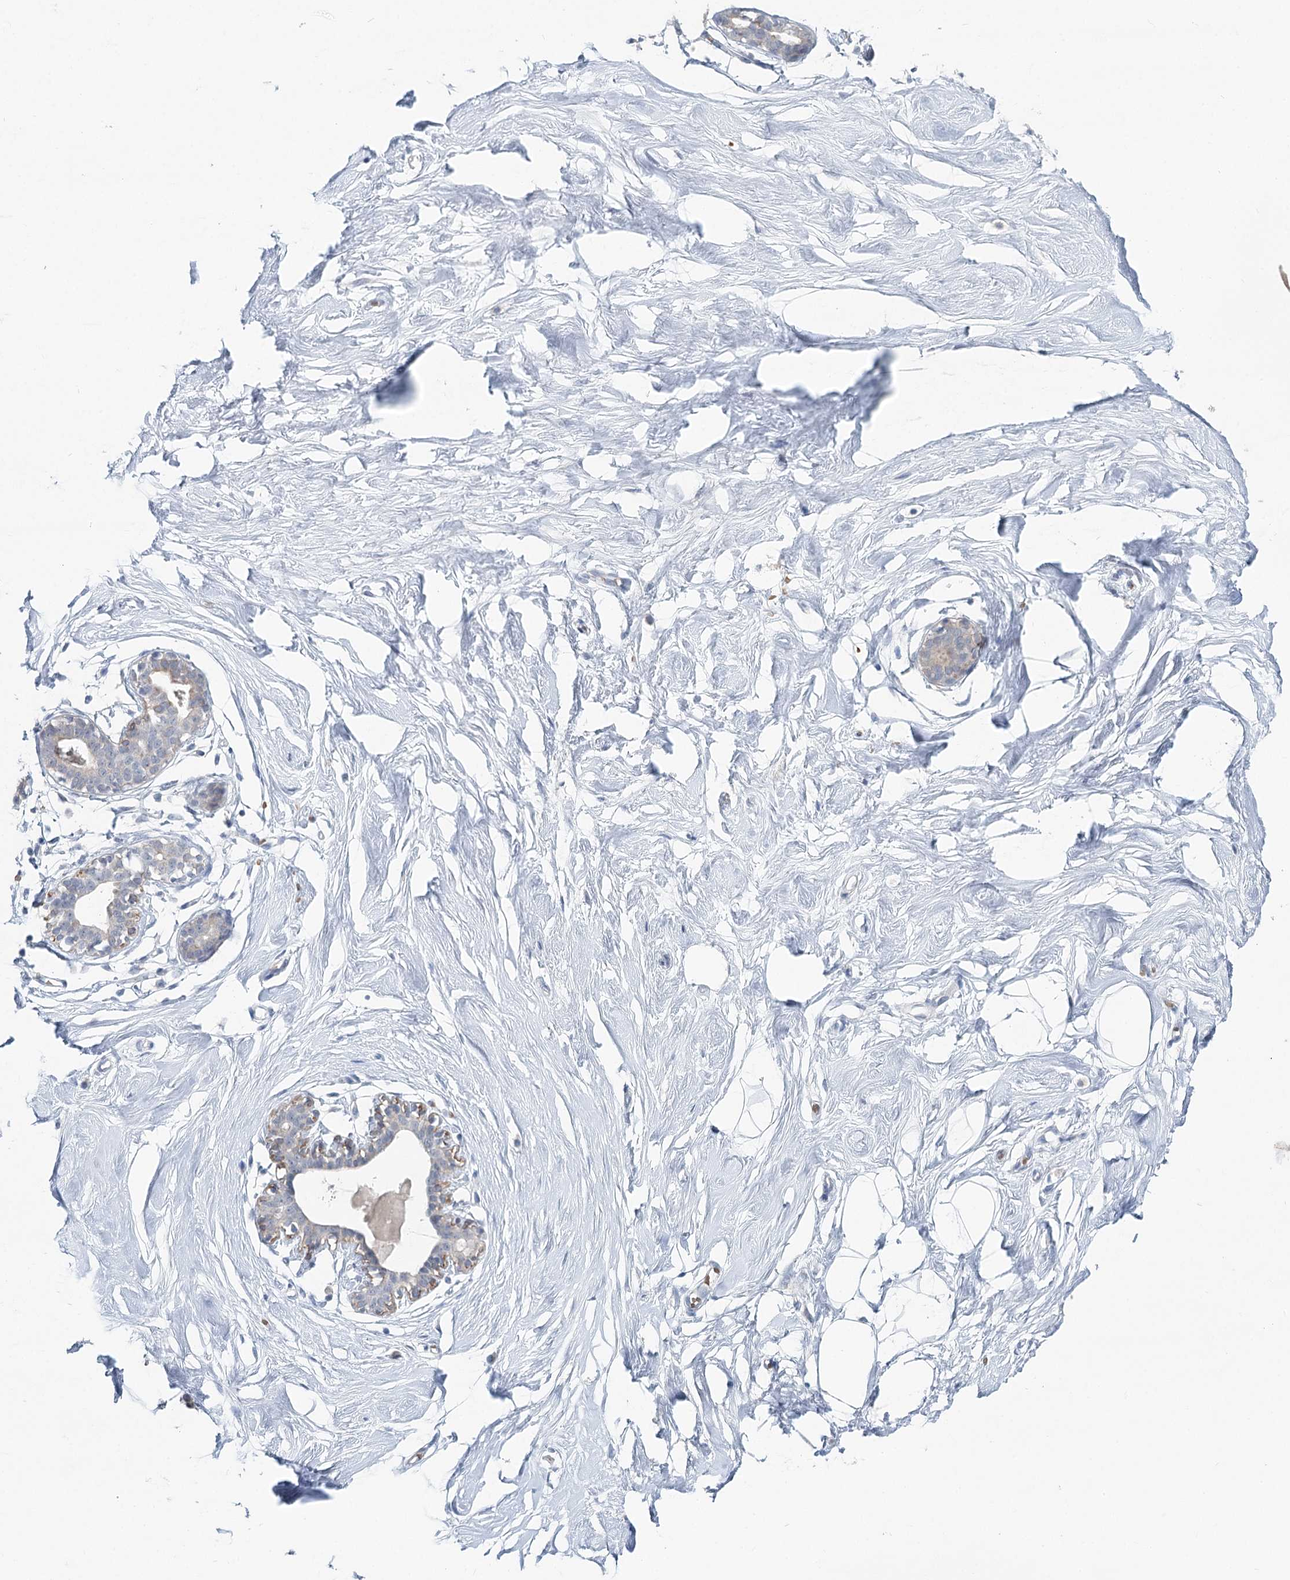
{"staining": {"intensity": "negative", "quantity": "none", "location": "none"}, "tissue": "breast", "cell_type": "Adipocytes", "image_type": "normal", "snomed": [{"axis": "morphology", "description": "Normal tissue, NOS"}, {"axis": "morphology", "description": "Adenoma, NOS"}, {"axis": "topography", "description": "Breast"}], "caption": "DAB (3,3'-diaminobenzidine) immunohistochemical staining of unremarkable human breast exhibits no significant staining in adipocytes.", "gene": "FBXO7", "patient": {"sex": "female", "age": 23}}